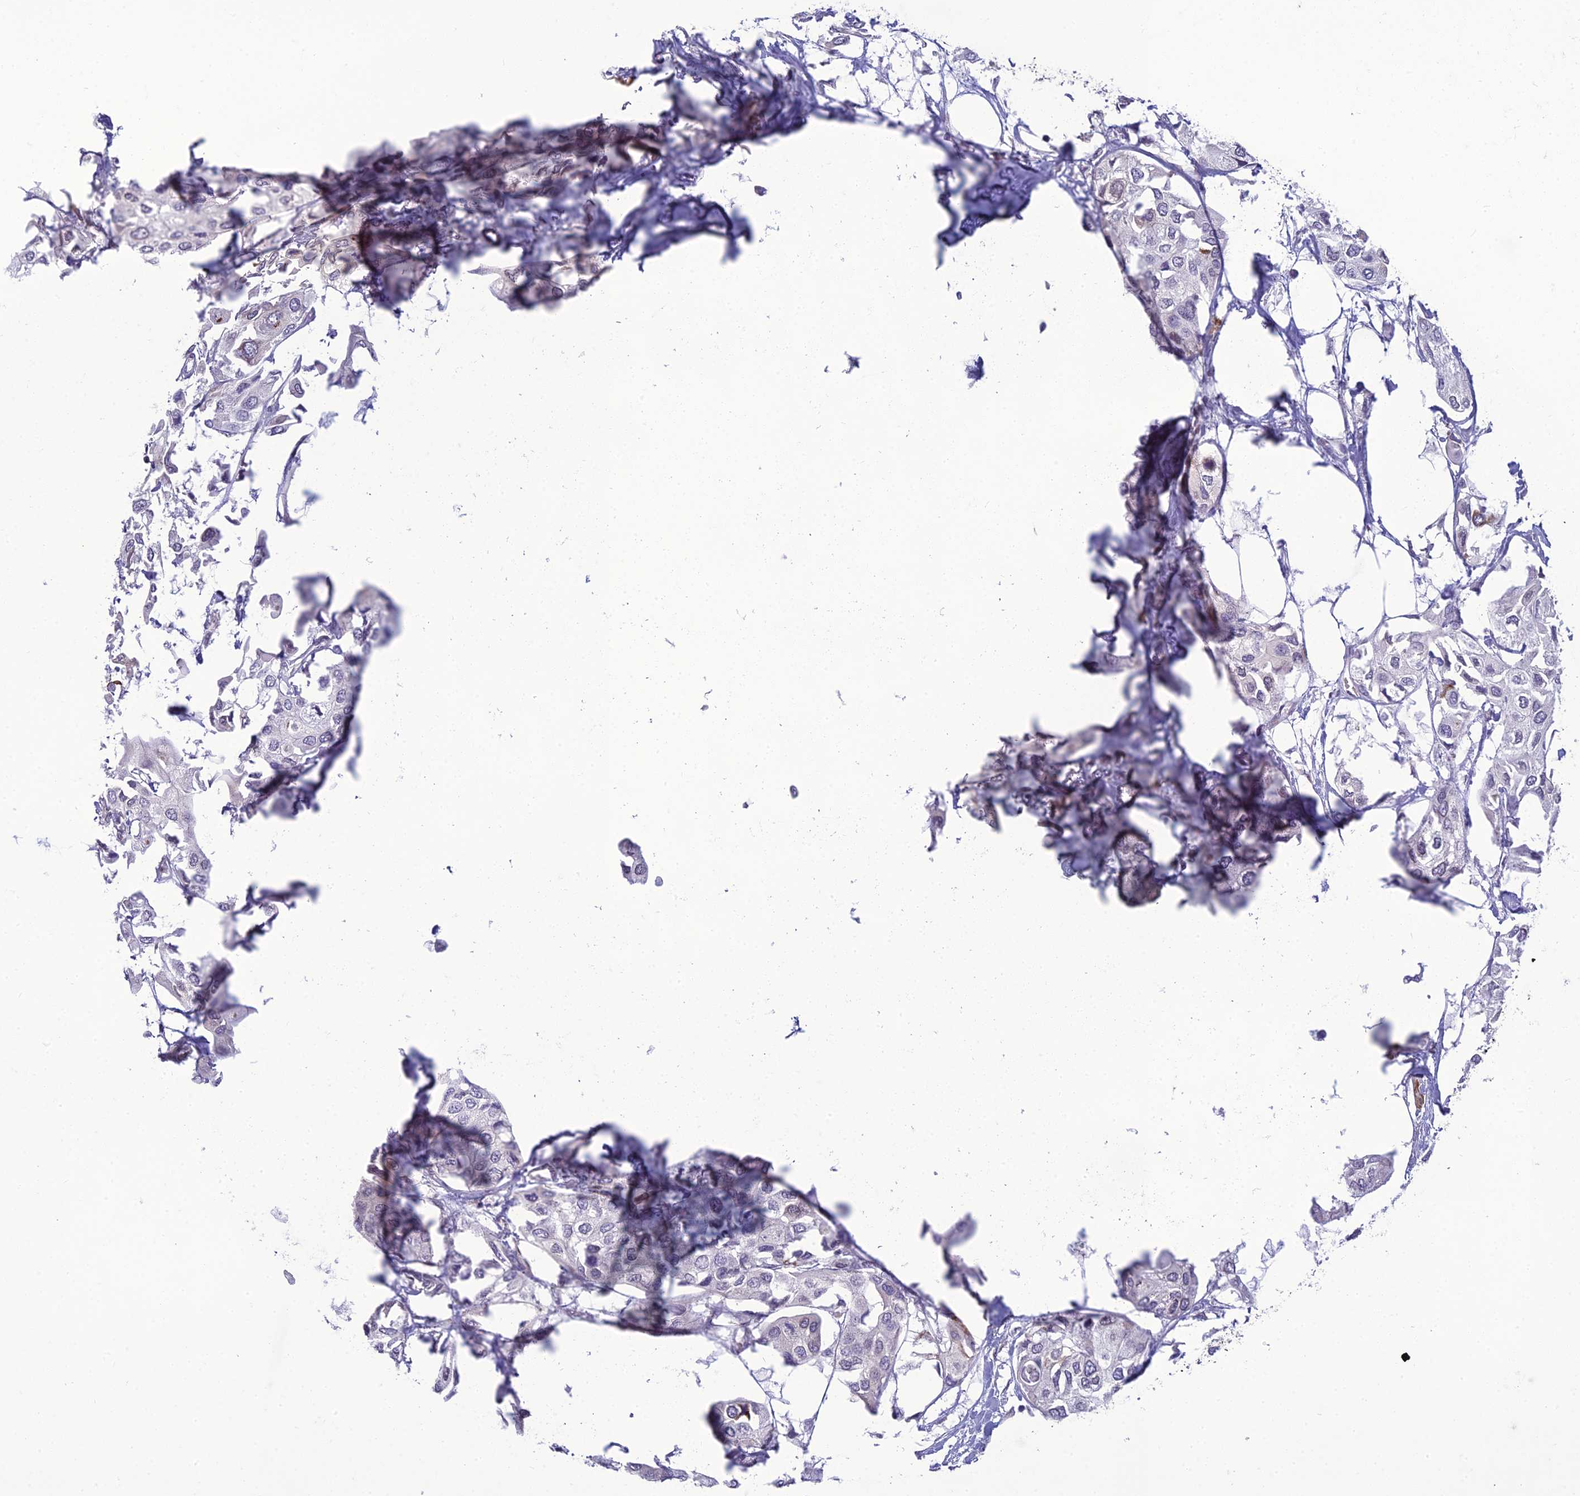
{"staining": {"intensity": "negative", "quantity": "none", "location": "none"}, "tissue": "urothelial cancer", "cell_type": "Tumor cells", "image_type": "cancer", "snomed": [{"axis": "morphology", "description": "Urothelial carcinoma, High grade"}, {"axis": "topography", "description": "Urinary bladder"}], "caption": "High power microscopy micrograph of an immunohistochemistry (IHC) image of urothelial cancer, revealing no significant positivity in tumor cells.", "gene": "DTX2", "patient": {"sex": "male", "age": 64}}